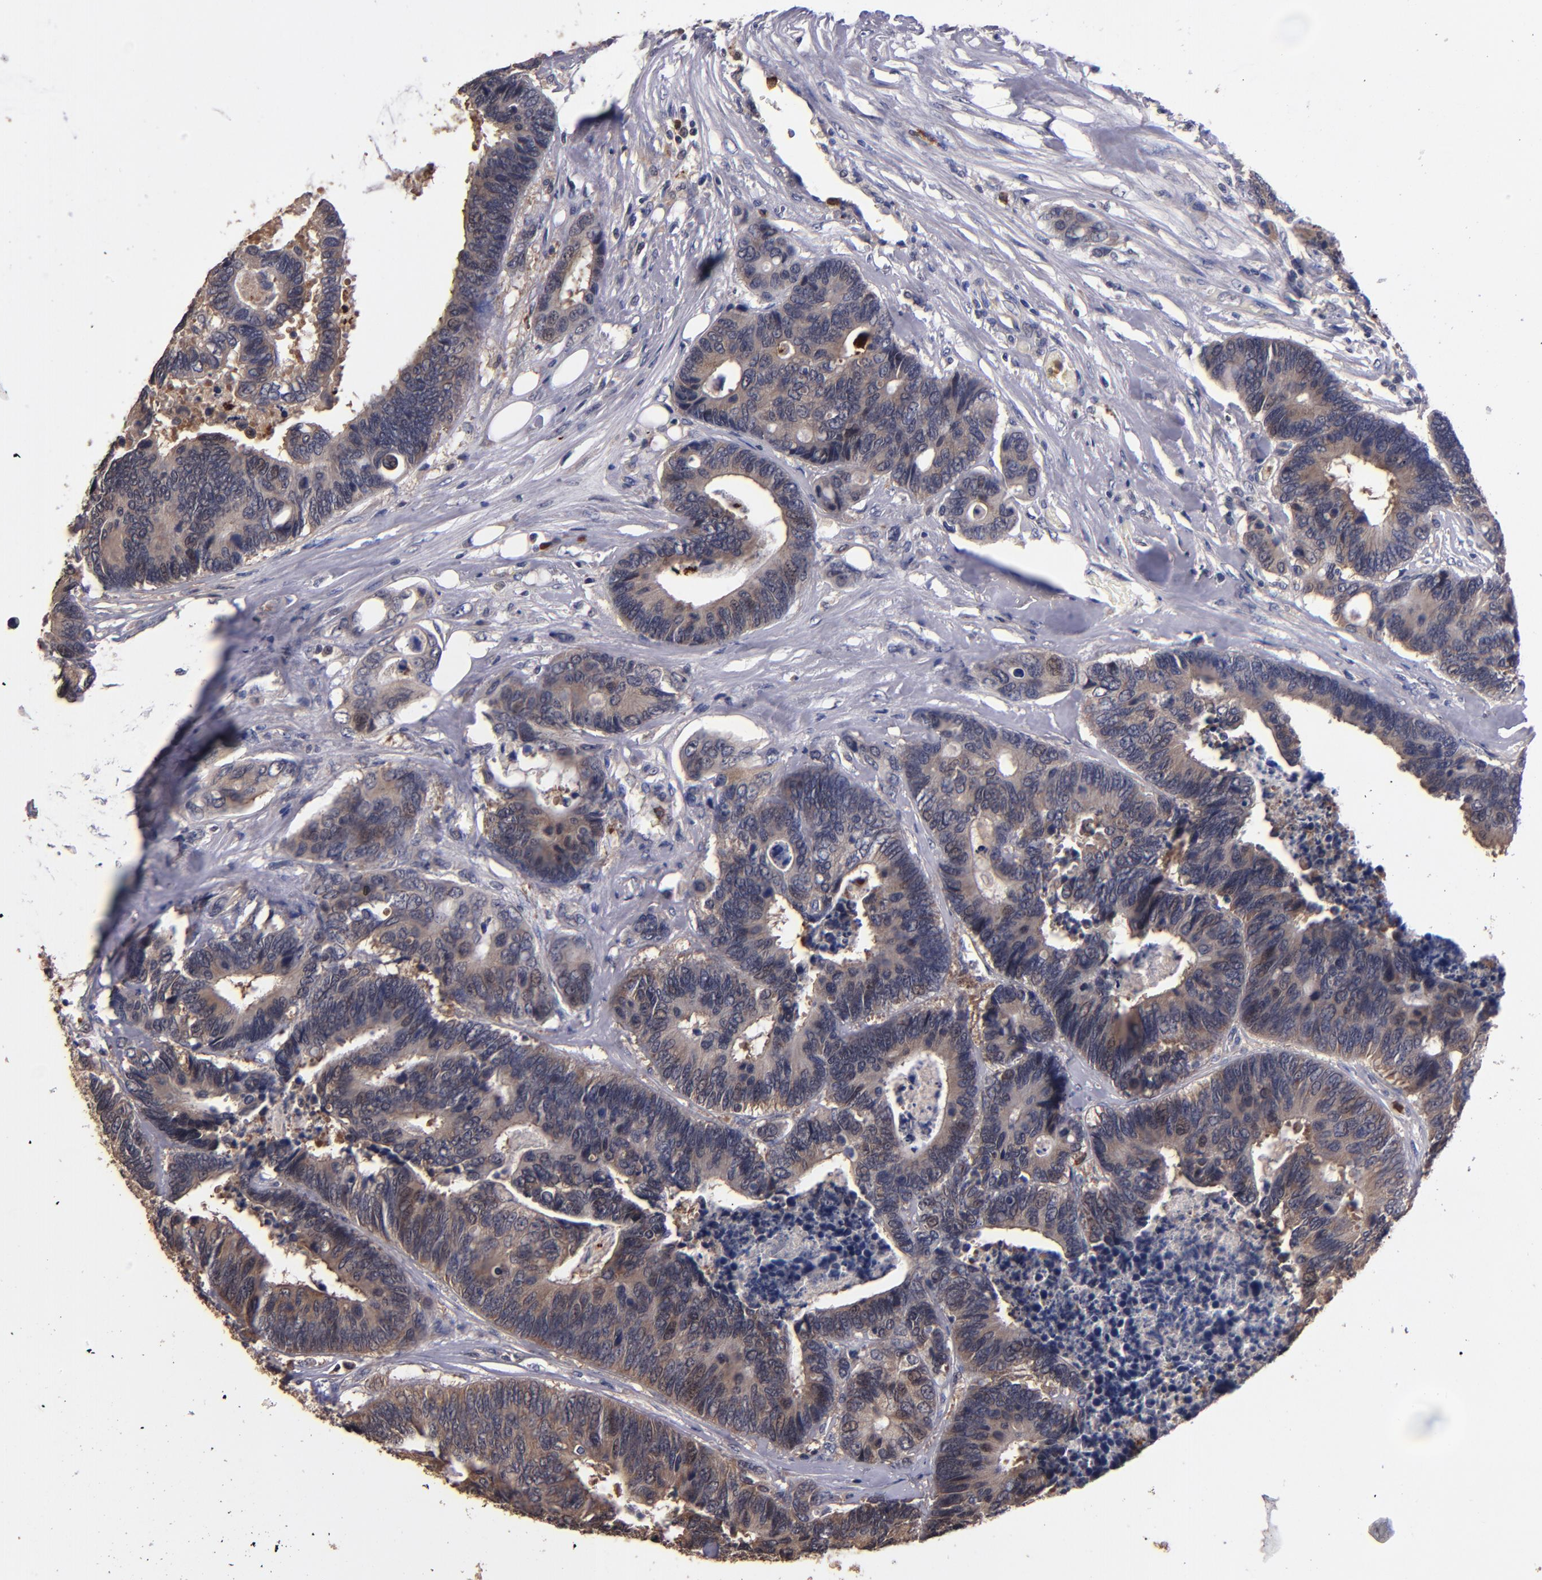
{"staining": {"intensity": "weak", "quantity": ">75%", "location": "cytoplasmic/membranous"}, "tissue": "colorectal cancer", "cell_type": "Tumor cells", "image_type": "cancer", "snomed": [{"axis": "morphology", "description": "Adenocarcinoma, NOS"}, {"axis": "topography", "description": "Rectum"}], "caption": "Immunohistochemical staining of adenocarcinoma (colorectal) exhibits low levels of weak cytoplasmic/membranous positivity in about >75% of tumor cells.", "gene": "TTLL12", "patient": {"sex": "male", "age": 55}}